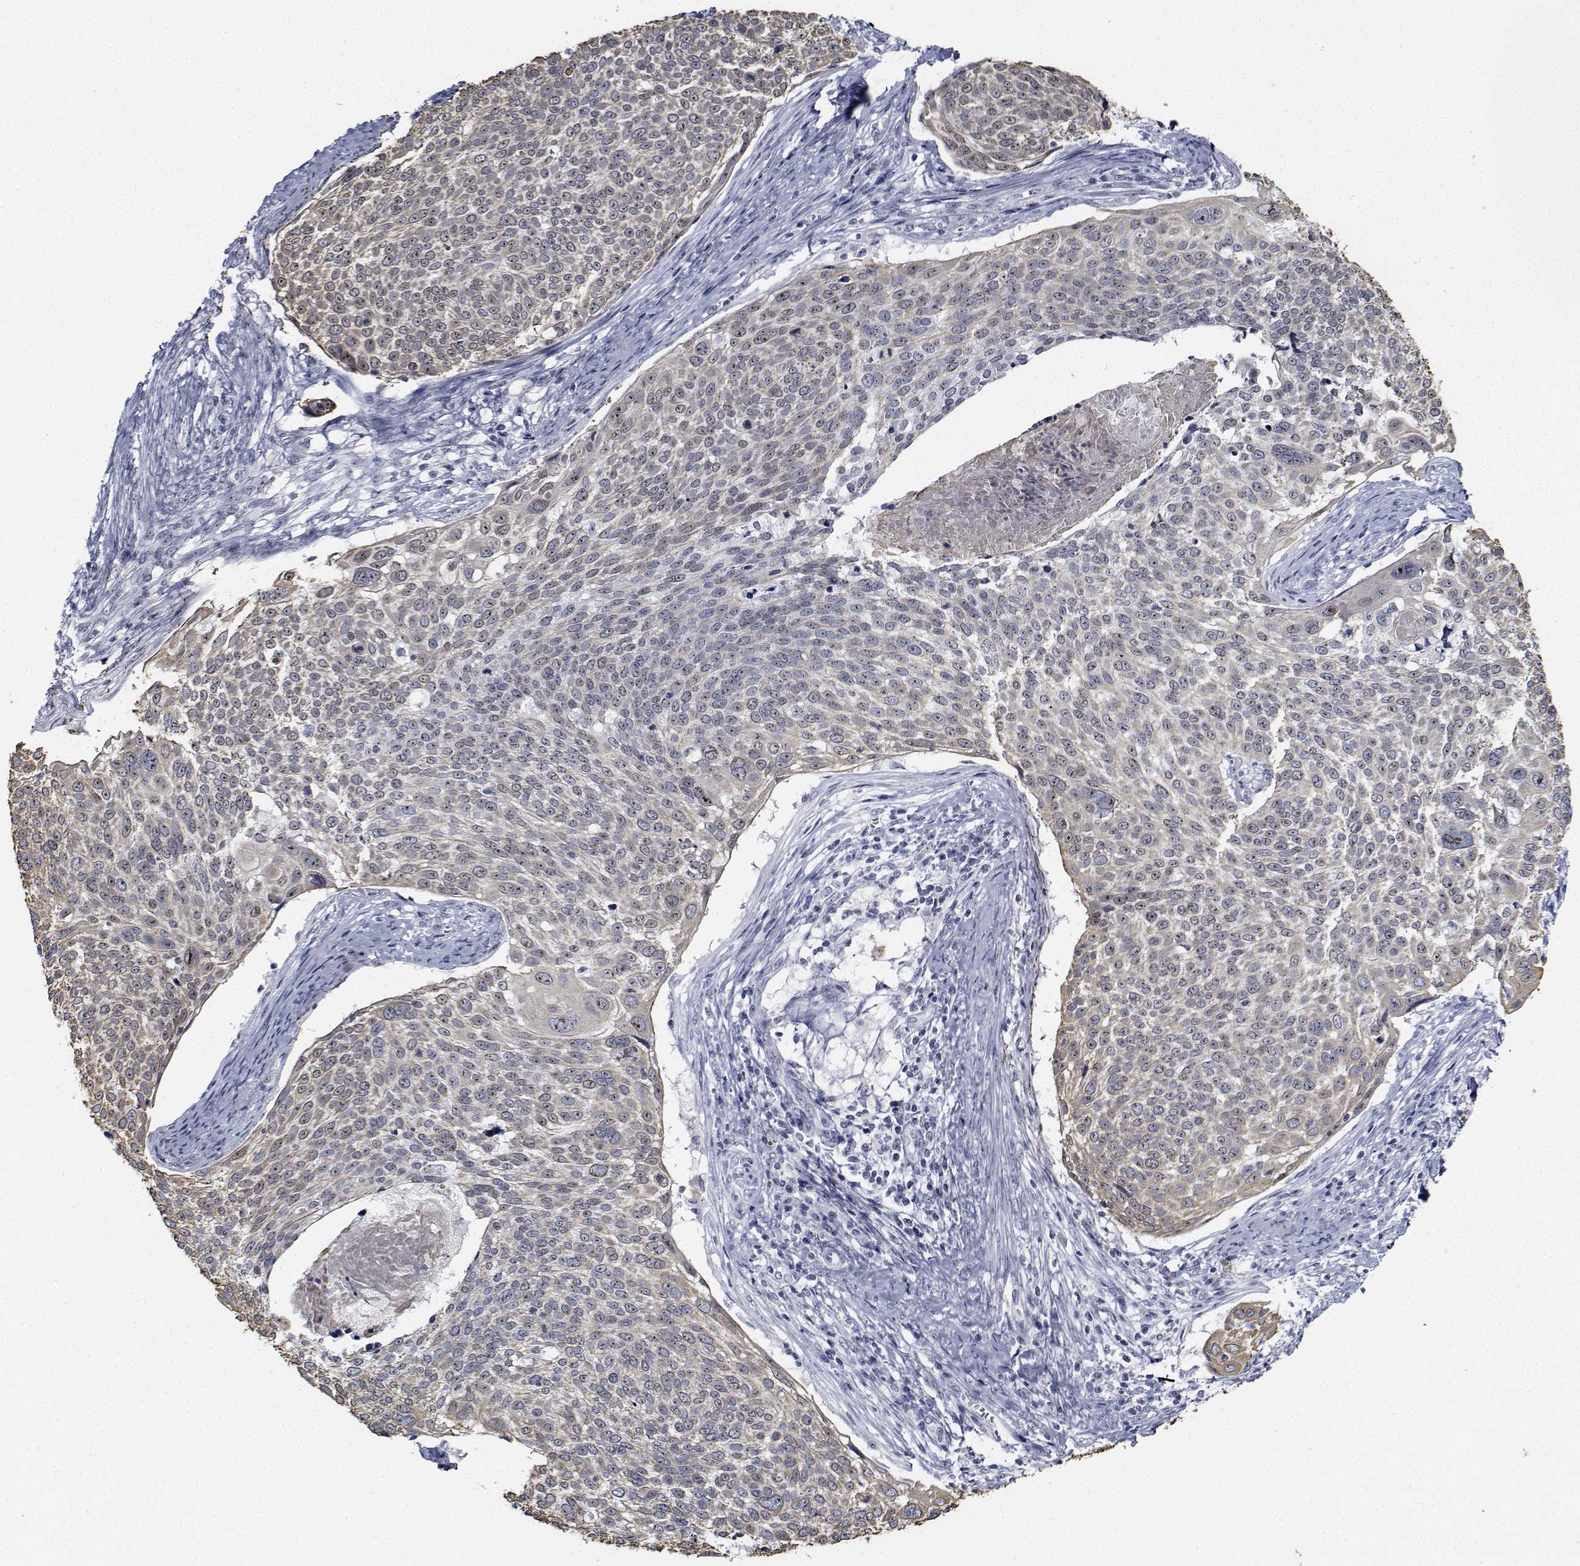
{"staining": {"intensity": "weak", "quantity": "<25%", "location": "nuclear"}, "tissue": "cervical cancer", "cell_type": "Tumor cells", "image_type": "cancer", "snomed": [{"axis": "morphology", "description": "Squamous cell carcinoma, NOS"}, {"axis": "topography", "description": "Cervix"}], "caption": "Immunohistochemistry histopathology image of neoplastic tissue: human squamous cell carcinoma (cervical) stained with DAB (3,3'-diaminobenzidine) displays no significant protein expression in tumor cells.", "gene": "NVL", "patient": {"sex": "female", "age": 39}}